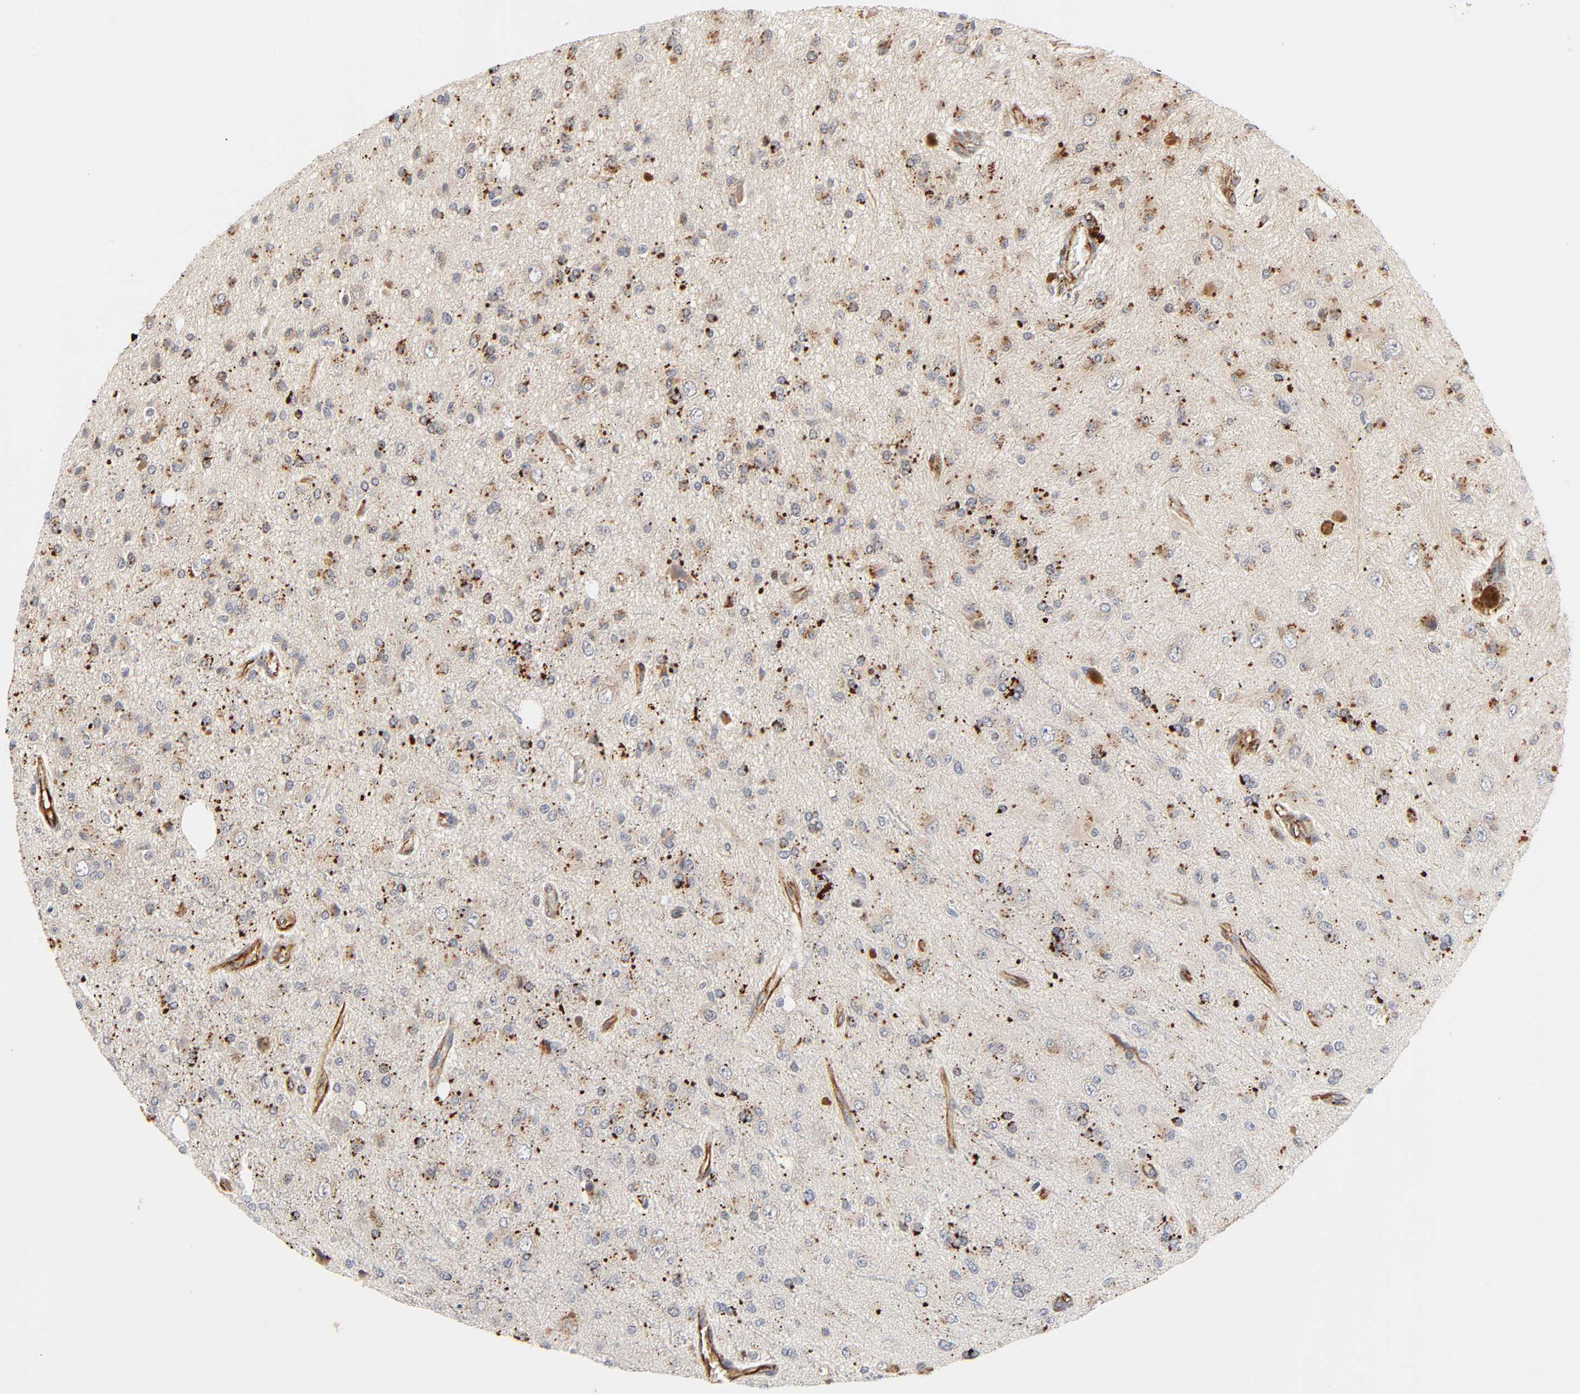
{"staining": {"intensity": "moderate", "quantity": ">75%", "location": "cytoplasmic/membranous"}, "tissue": "glioma", "cell_type": "Tumor cells", "image_type": "cancer", "snomed": [{"axis": "morphology", "description": "Glioma, malignant, High grade"}, {"axis": "topography", "description": "Brain"}], "caption": "Glioma was stained to show a protein in brown. There is medium levels of moderate cytoplasmic/membranous expression in about >75% of tumor cells. (brown staining indicates protein expression, while blue staining denotes nuclei).", "gene": "REEP6", "patient": {"sex": "male", "age": 47}}